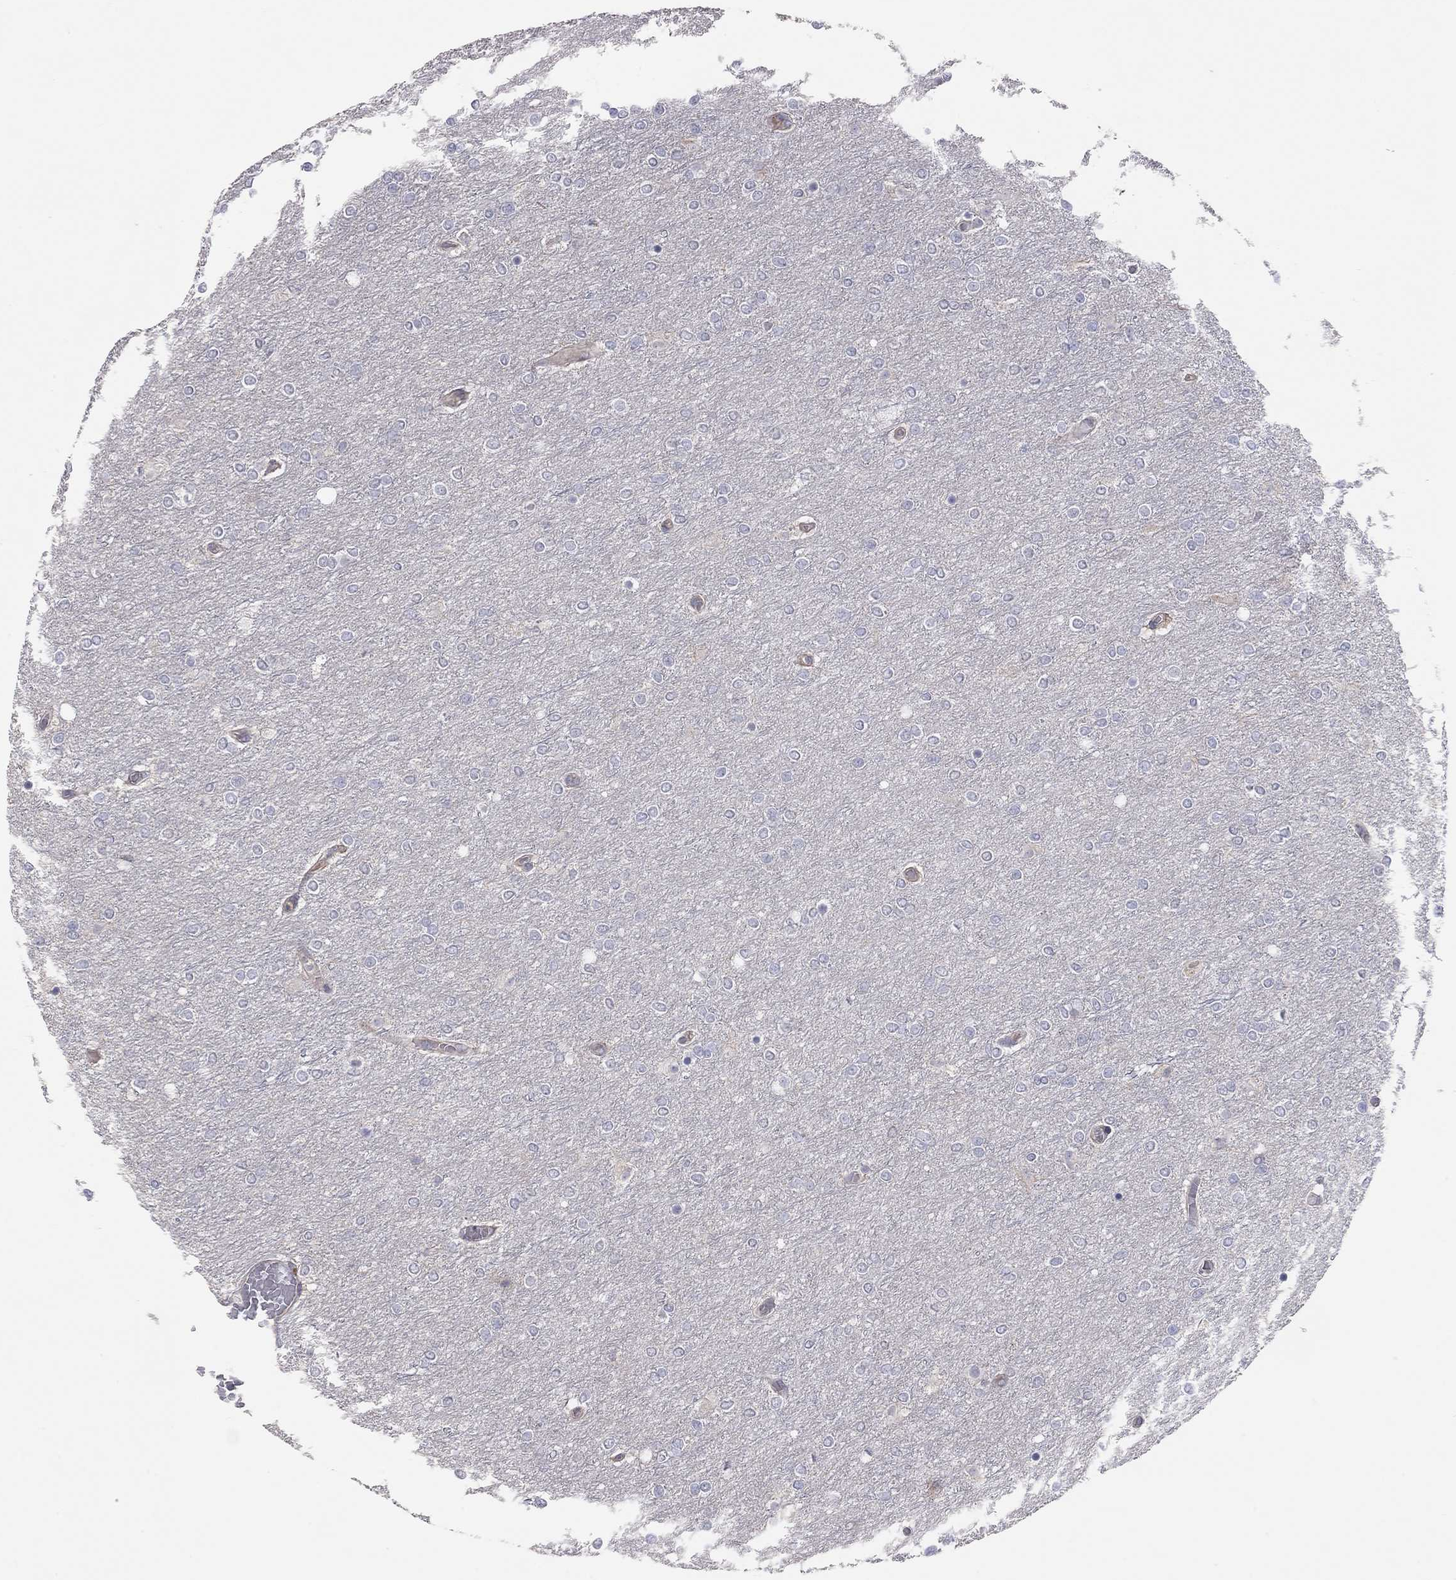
{"staining": {"intensity": "negative", "quantity": "none", "location": "none"}, "tissue": "glioma", "cell_type": "Tumor cells", "image_type": "cancer", "snomed": [{"axis": "morphology", "description": "Glioma, malignant, High grade"}, {"axis": "topography", "description": "Brain"}], "caption": "Tumor cells show no significant protein staining in malignant glioma (high-grade).", "gene": "KCNB1", "patient": {"sex": "female", "age": 61}}